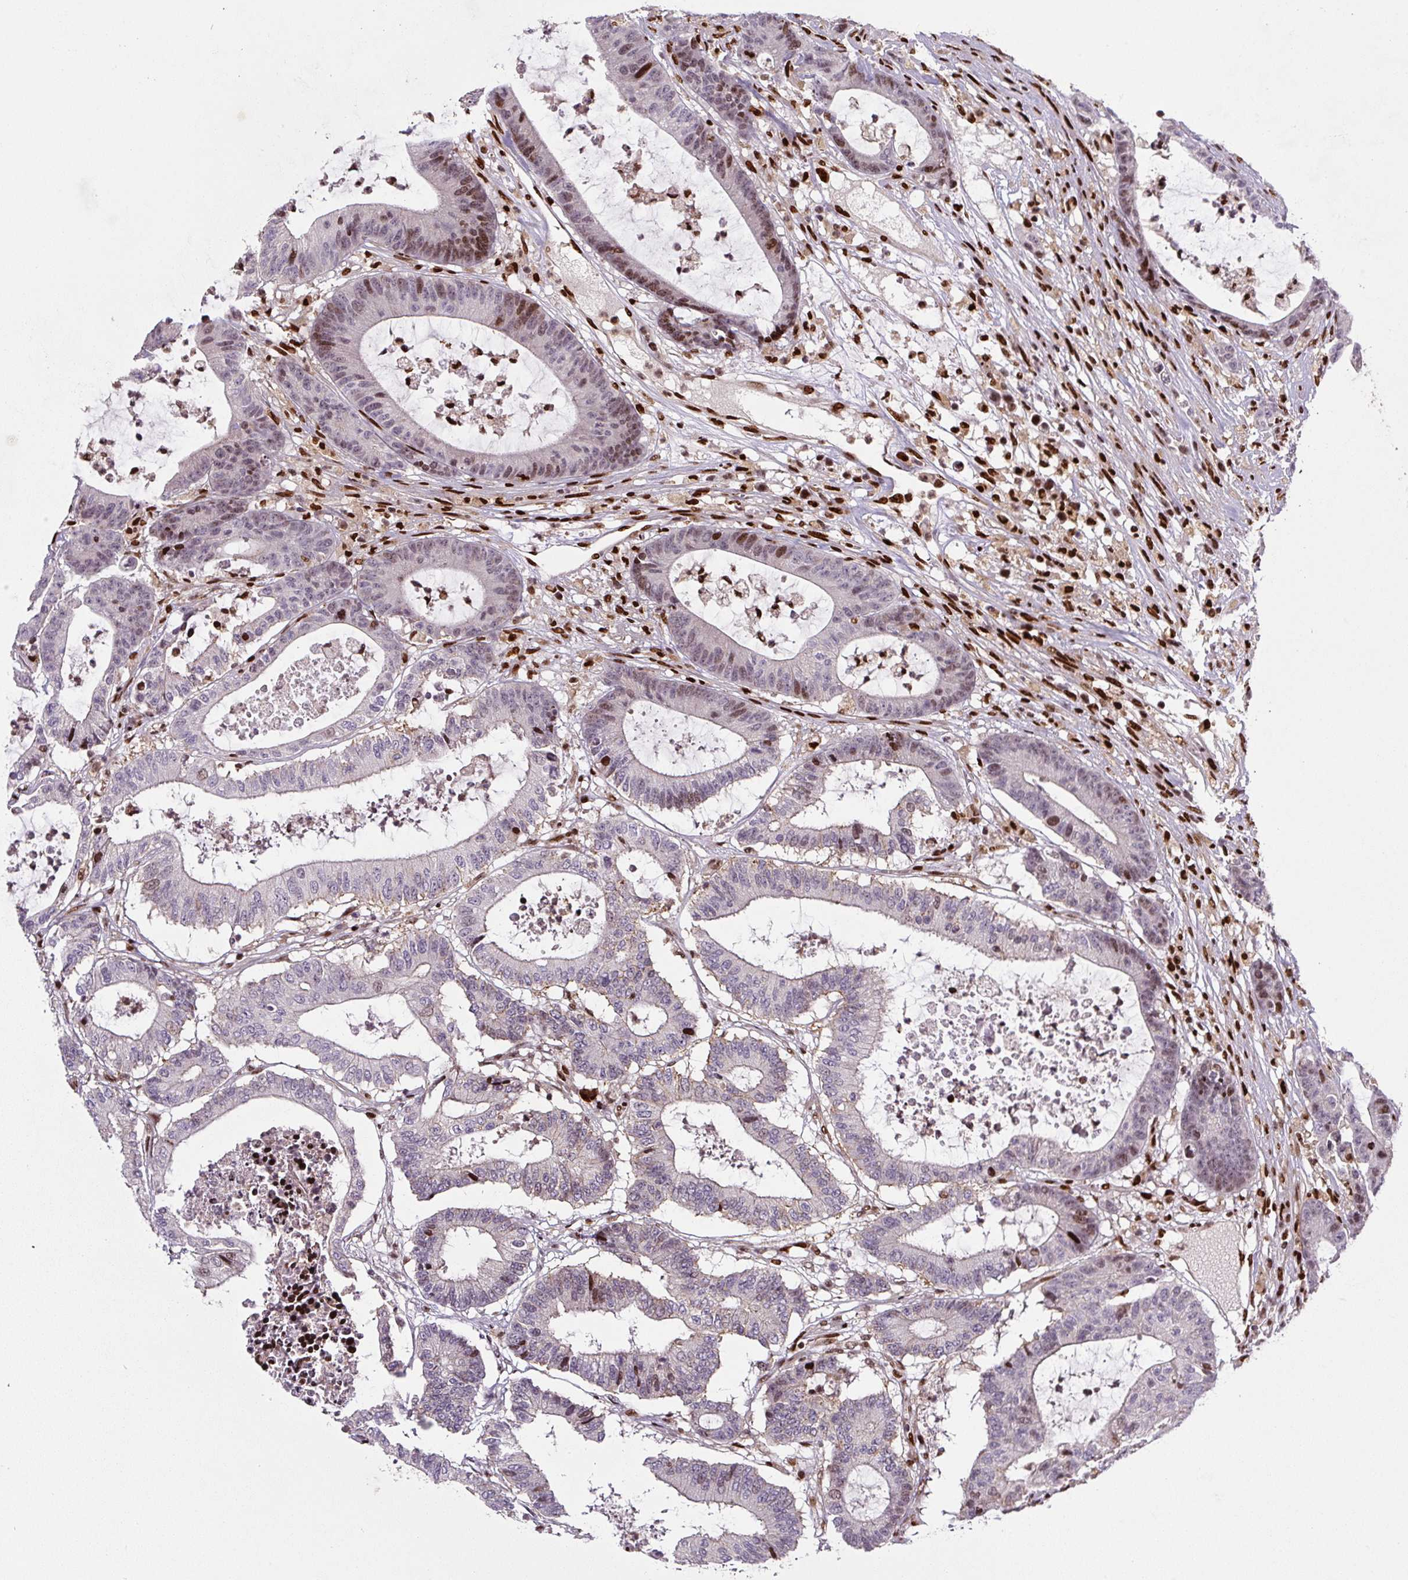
{"staining": {"intensity": "moderate", "quantity": "<25%", "location": "nuclear"}, "tissue": "colorectal cancer", "cell_type": "Tumor cells", "image_type": "cancer", "snomed": [{"axis": "morphology", "description": "Adenocarcinoma, NOS"}, {"axis": "topography", "description": "Colon"}], "caption": "Immunohistochemistry (IHC) (DAB (3,3'-diaminobenzidine)) staining of human colorectal cancer (adenocarcinoma) displays moderate nuclear protein expression in approximately <25% of tumor cells. Using DAB (3,3'-diaminobenzidine) (brown) and hematoxylin (blue) stains, captured at high magnification using brightfield microscopy.", "gene": "PYDC2", "patient": {"sex": "female", "age": 84}}